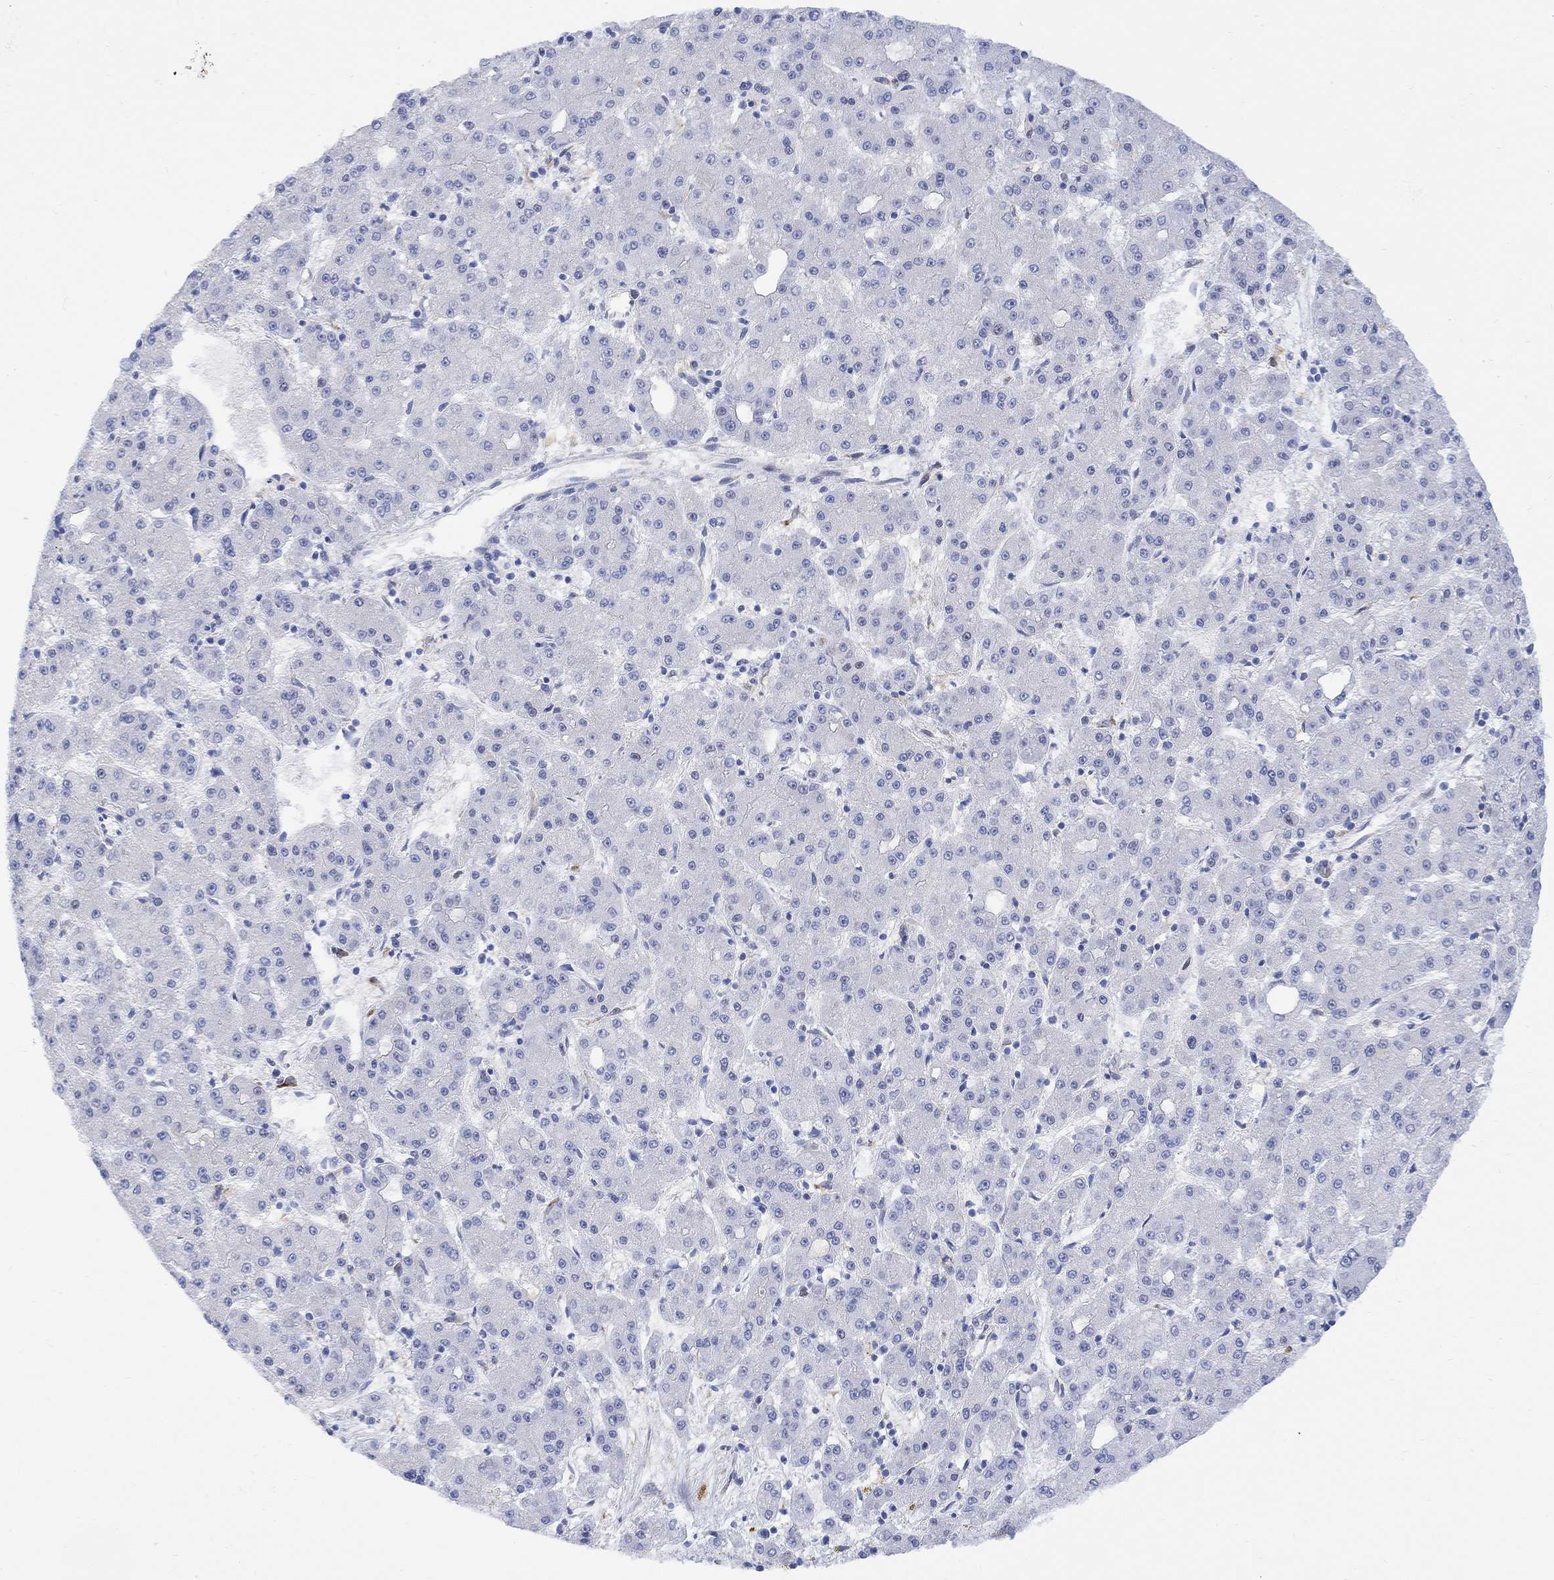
{"staining": {"intensity": "negative", "quantity": "none", "location": "none"}, "tissue": "liver cancer", "cell_type": "Tumor cells", "image_type": "cancer", "snomed": [{"axis": "morphology", "description": "Carcinoma, Hepatocellular, NOS"}, {"axis": "topography", "description": "Liver"}], "caption": "IHC of human liver cancer exhibits no positivity in tumor cells. (Brightfield microscopy of DAB (3,3'-diaminobenzidine) immunohistochemistry (IHC) at high magnification).", "gene": "MYL1", "patient": {"sex": "male", "age": 73}}